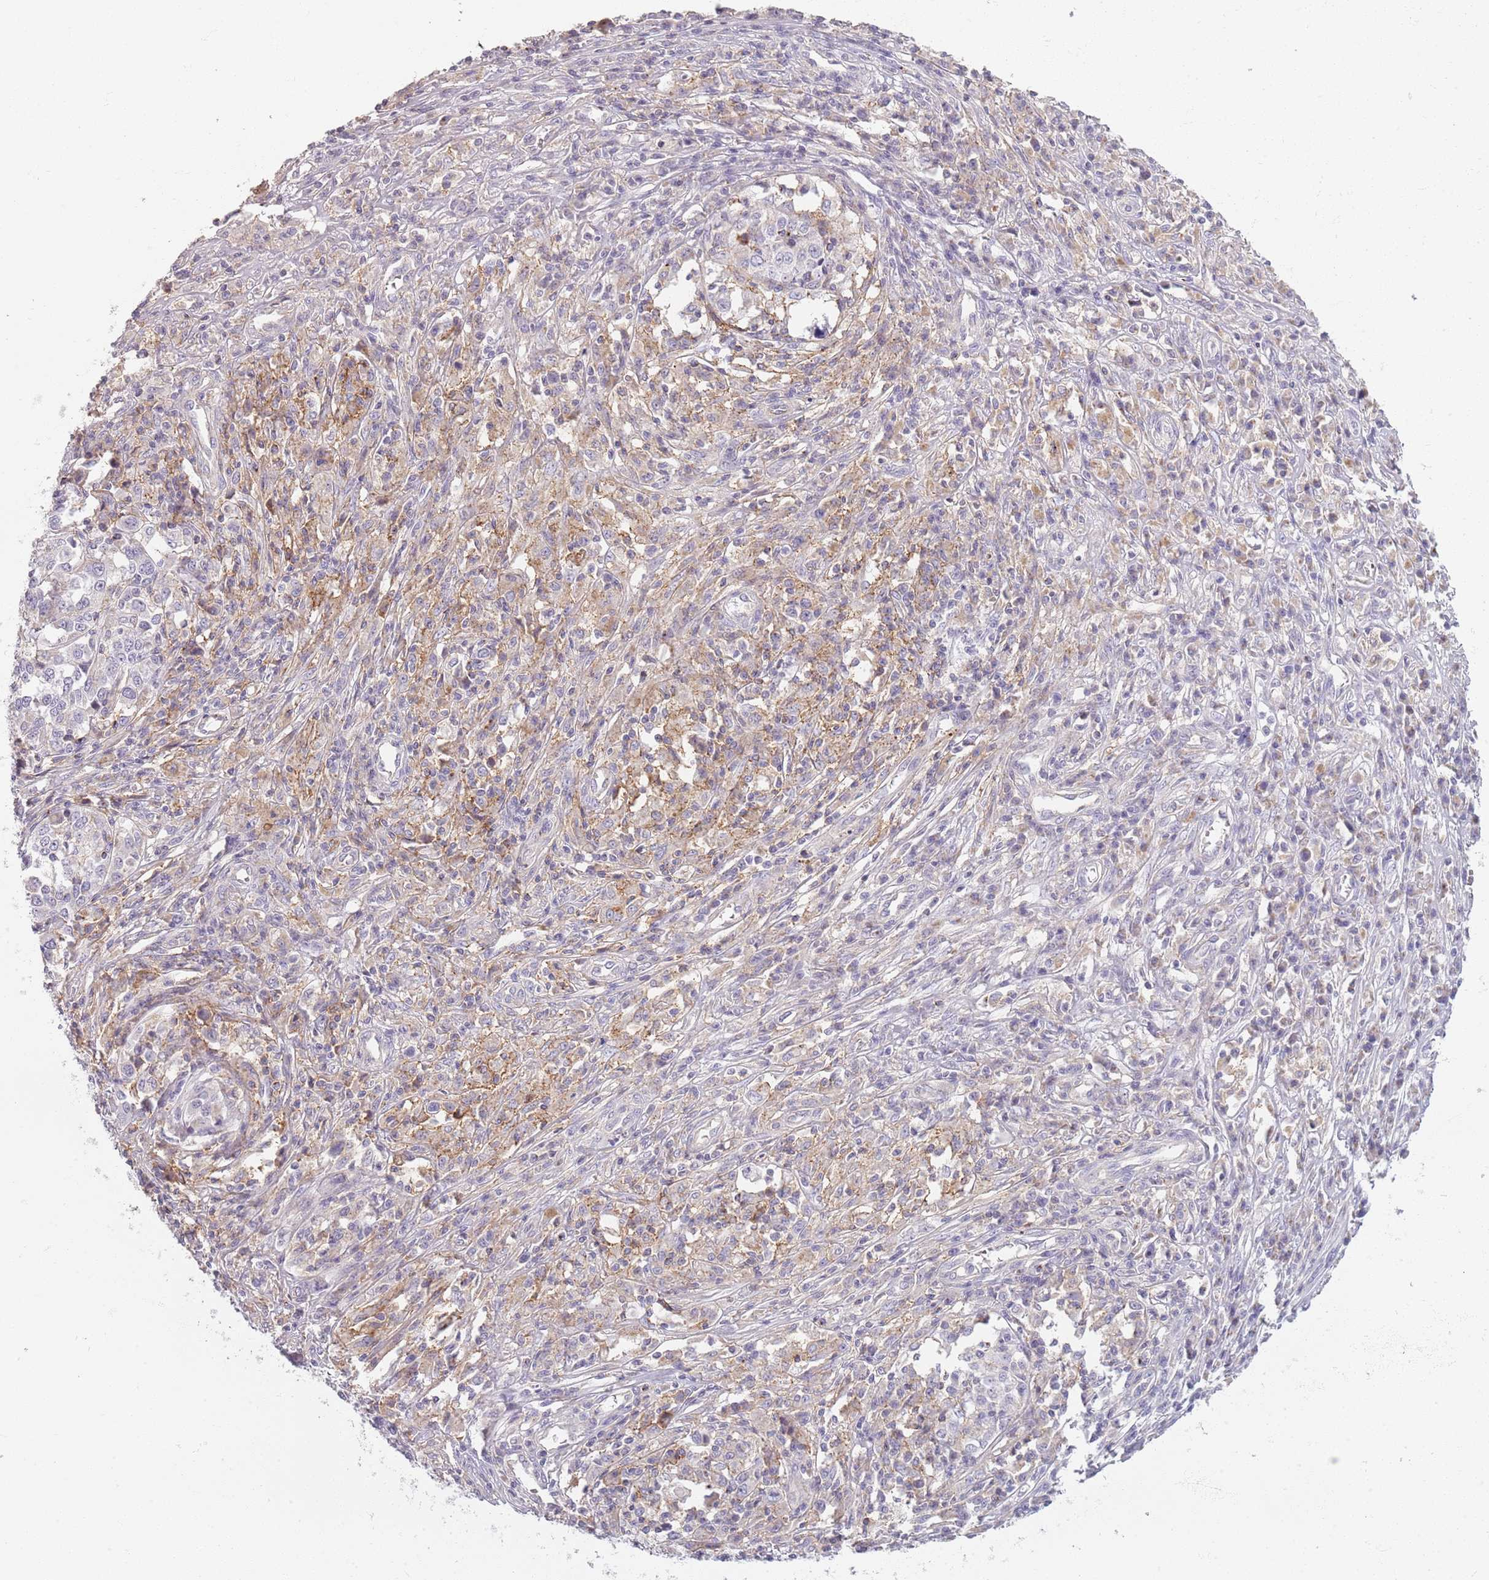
{"staining": {"intensity": "negative", "quantity": "none", "location": "none"}, "tissue": "melanoma", "cell_type": "Tumor cells", "image_type": "cancer", "snomed": [{"axis": "morphology", "description": "Malignant melanoma, Metastatic site"}, {"axis": "topography", "description": "Lymph node"}], "caption": "Tumor cells show no significant protein expression in malignant melanoma (metastatic site).", "gene": "SYNGR3", "patient": {"sex": "male", "age": 44}}